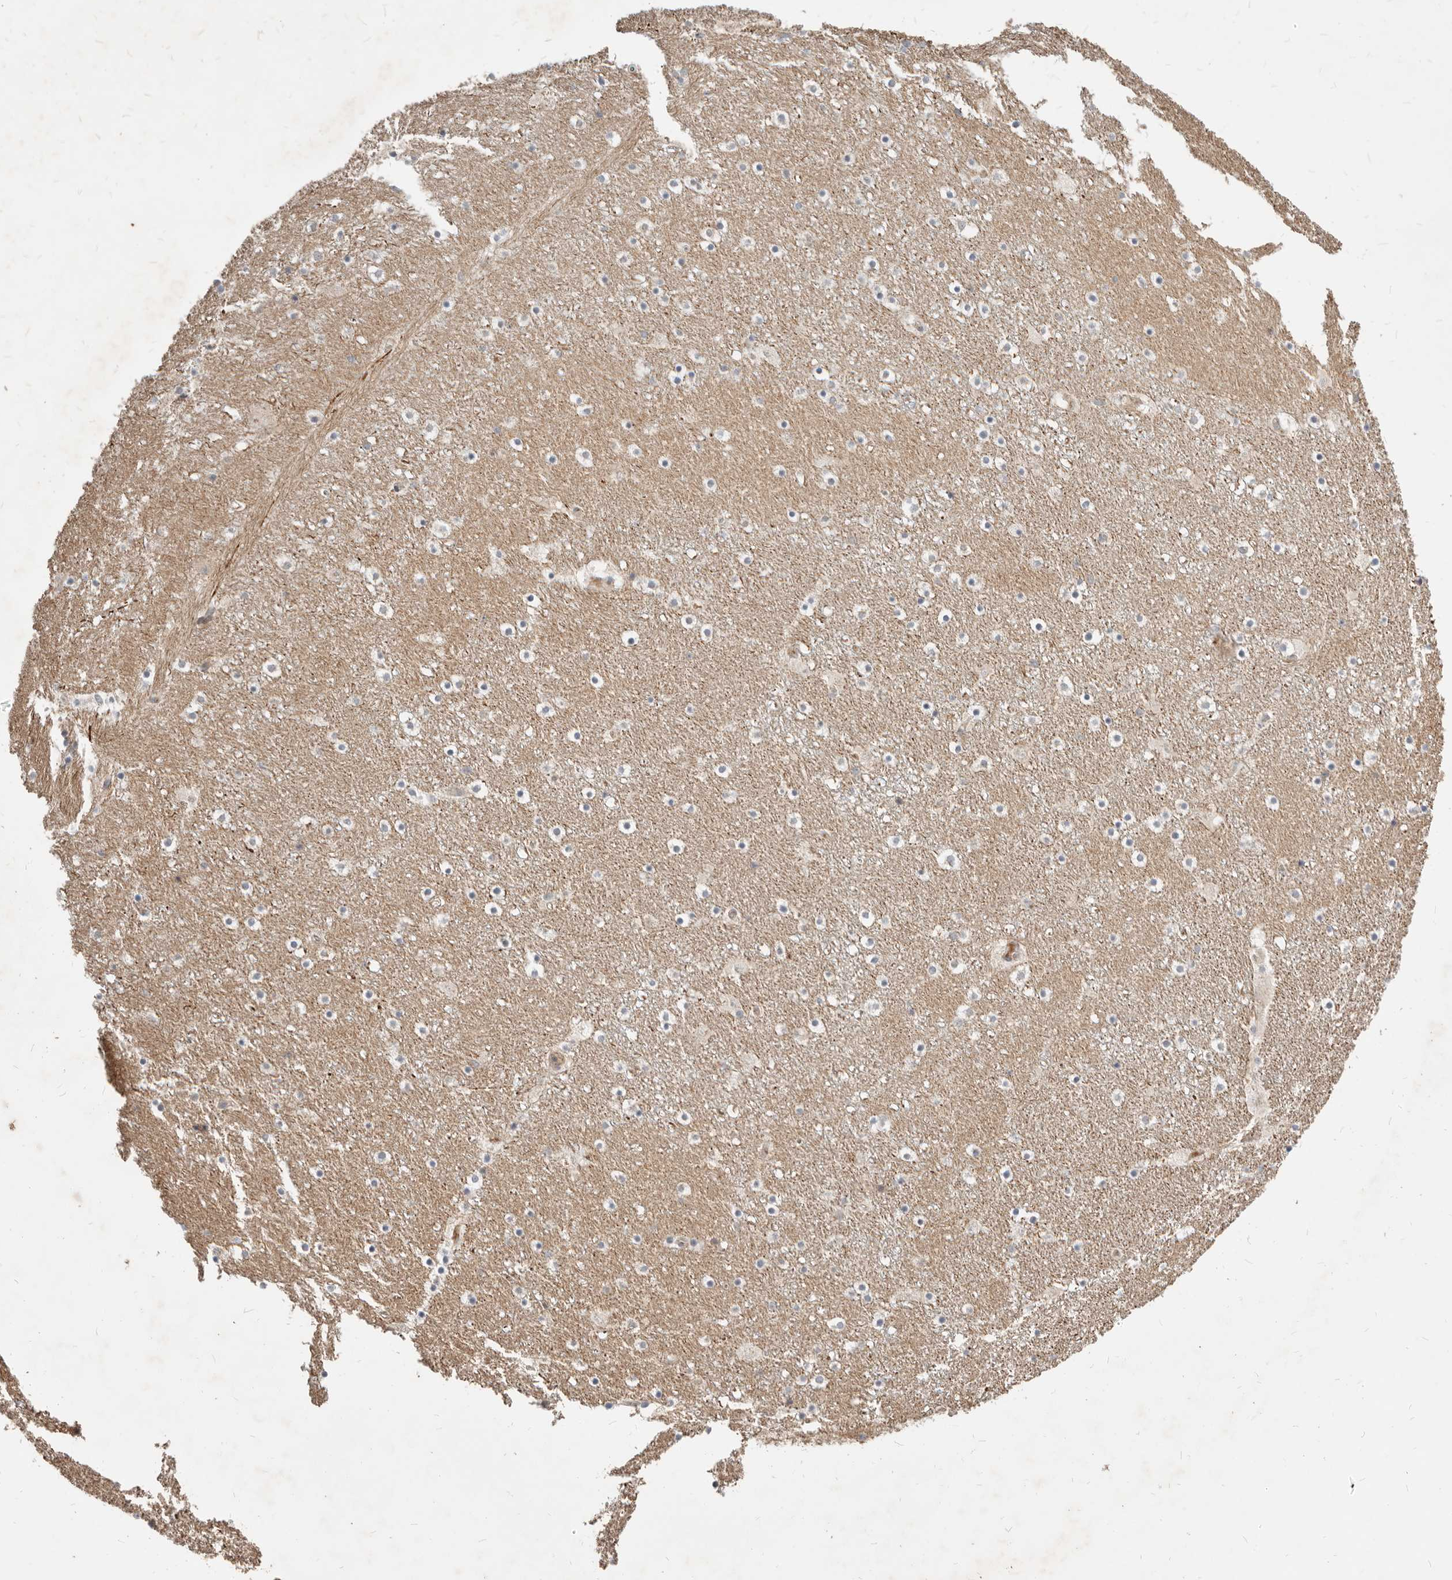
{"staining": {"intensity": "moderate", "quantity": "<25%", "location": "cytoplasmic/membranous"}, "tissue": "caudate", "cell_type": "Glial cells", "image_type": "normal", "snomed": [{"axis": "morphology", "description": "Normal tissue, NOS"}, {"axis": "topography", "description": "Lateral ventricle wall"}], "caption": "This micrograph displays normal caudate stained with immunohistochemistry (IHC) to label a protein in brown. The cytoplasmic/membranous of glial cells show moderate positivity for the protein. Nuclei are counter-stained blue.", "gene": "NPY4R2", "patient": {"sex": "male", "age": 45}}